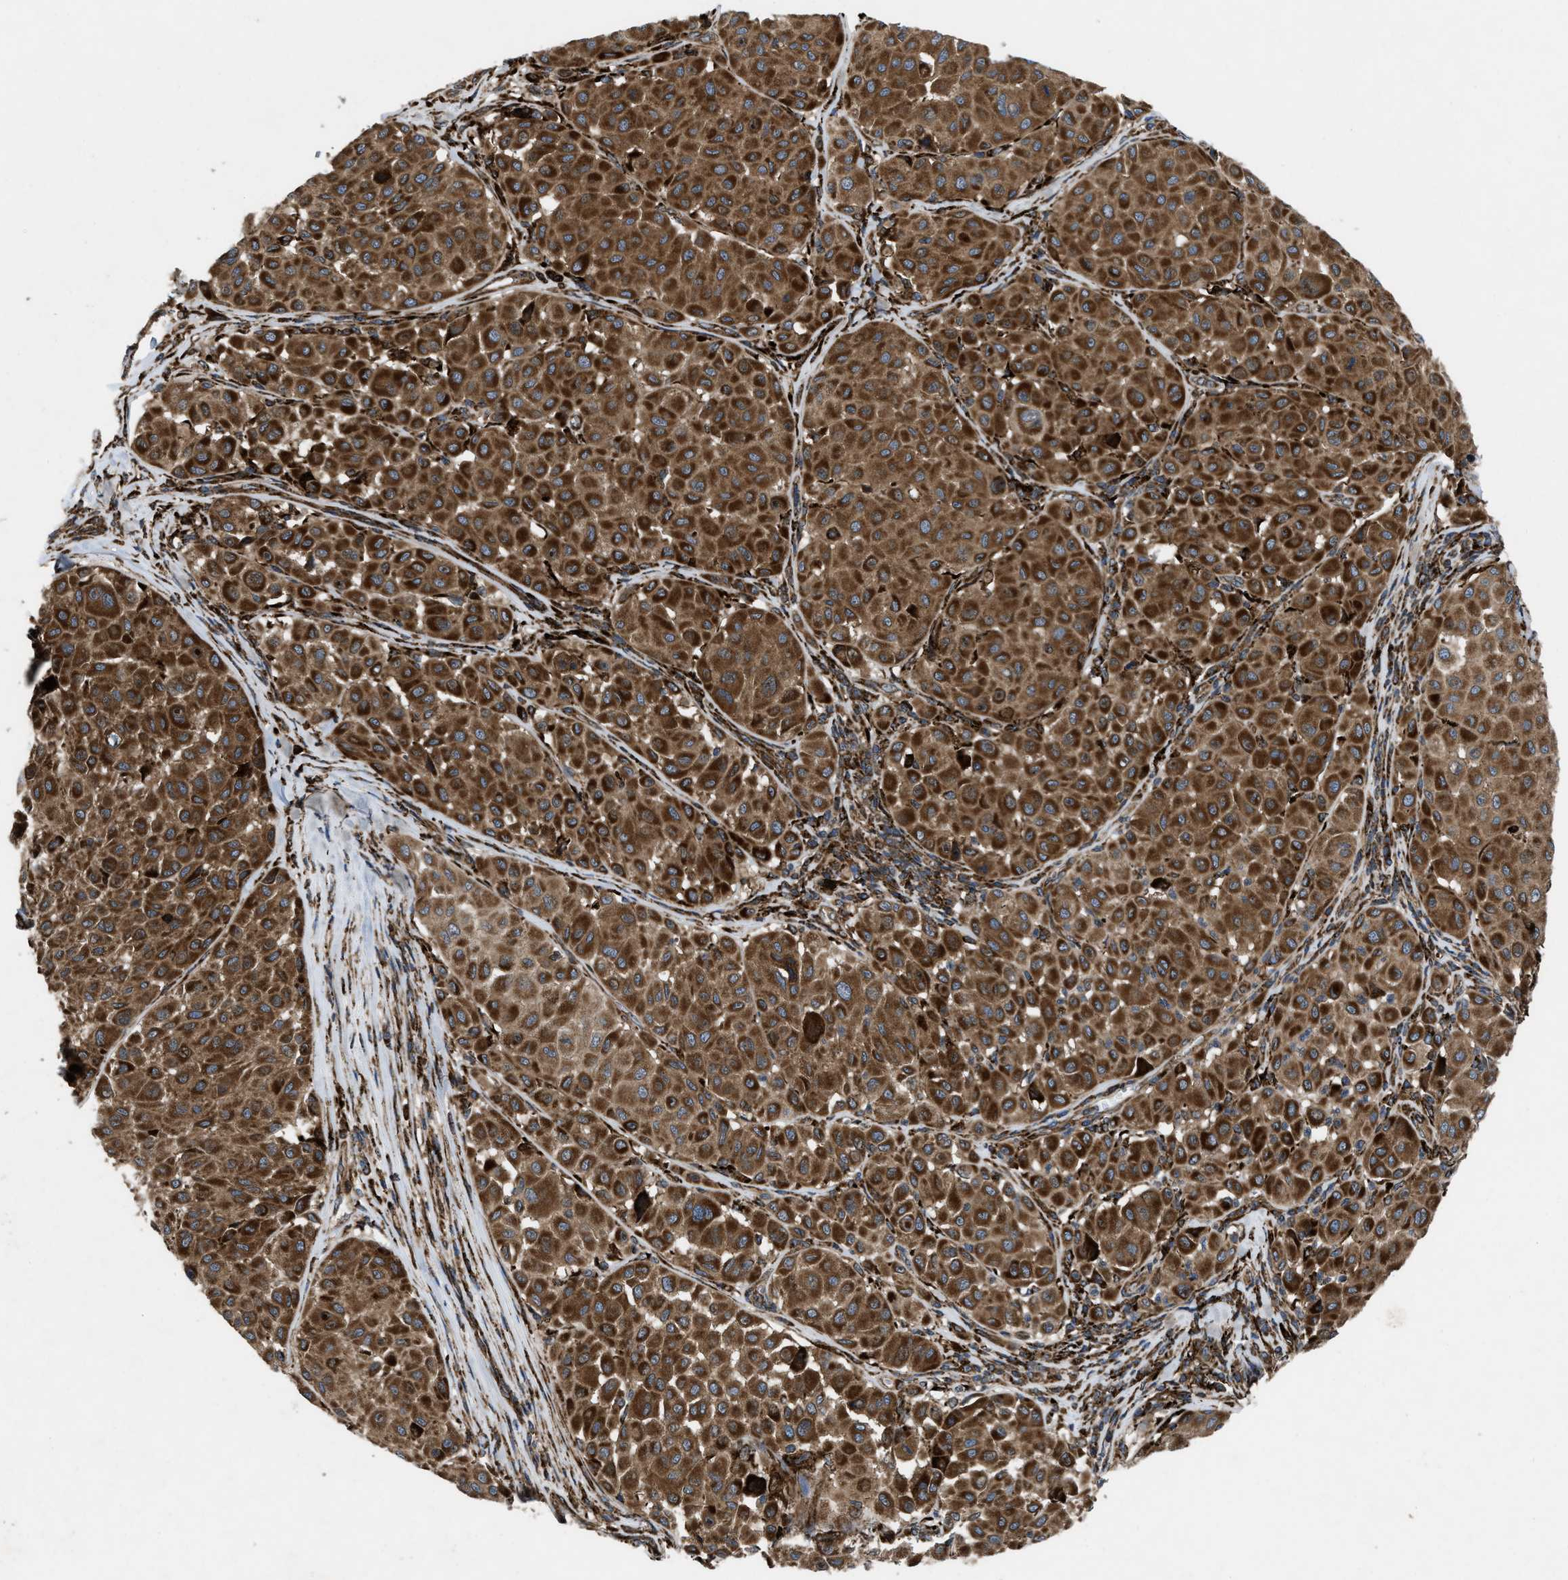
{"staining": {"intensity": "strong", "quantity": ">75%", "location": "cytoplasmic/membranous"}, "tissue": "melanoma", "cell_type": "Tumor cells", "image_type": "cancer", "snomed": [{"axis": "morphology", "description": "Malignant melanoma, Metastatic site"}, {"axis": "topography", "description": "Soft tissue"}], "caption": "Protein staining by immunohistochemistry (IHC) demonstrates strong cytoplasmic/membranous staining in approximately >75% of tumor cells in melanoma. (DAB = brown stain, brightfield microscopy at high magnification).", "gene": "PER3", "patient": {"sex": "male", "age": 41}}